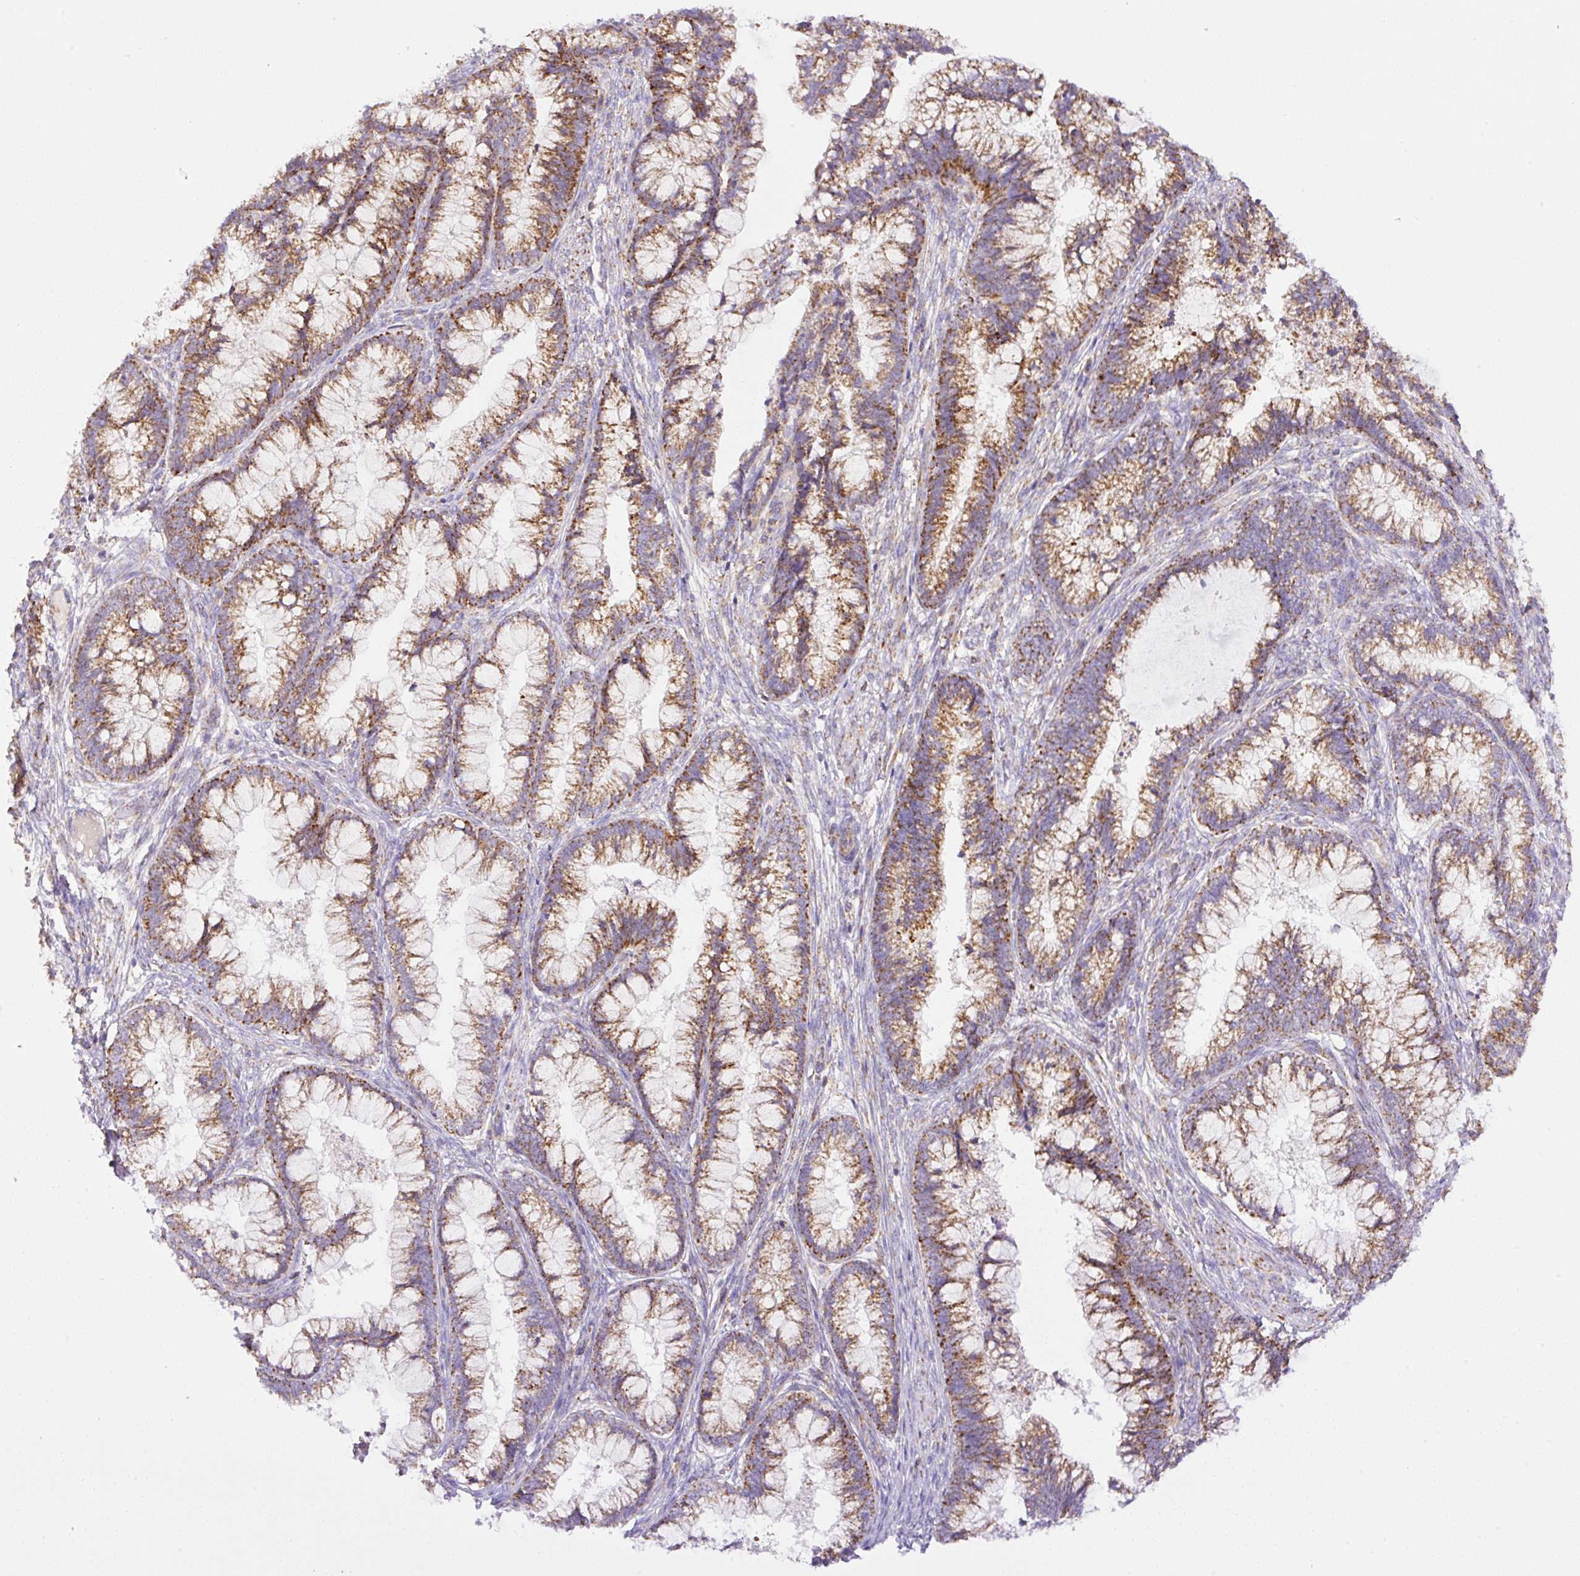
{"staining": {"intensity": "moderate", "quantity": ">75%", "location": "cytoplasmic/membranous"}, "tissue": "cervical cancer", "cell_type": "Tumor cells", "image_type": "cancer", "snomed": [{"axis": "morphology", "description": "Adenocarcinoma, NOS"}, {"axis": "topography", "description": "Cervix"}], "caption": "Brown immunohistochemical staining in human cervical adenocarcinoma reveals moderate cytoplasmic/membranous staining in approximately >75% of tumor cells.", "gene": "NF1", "patient": {"sex": "female", "age": 44}}